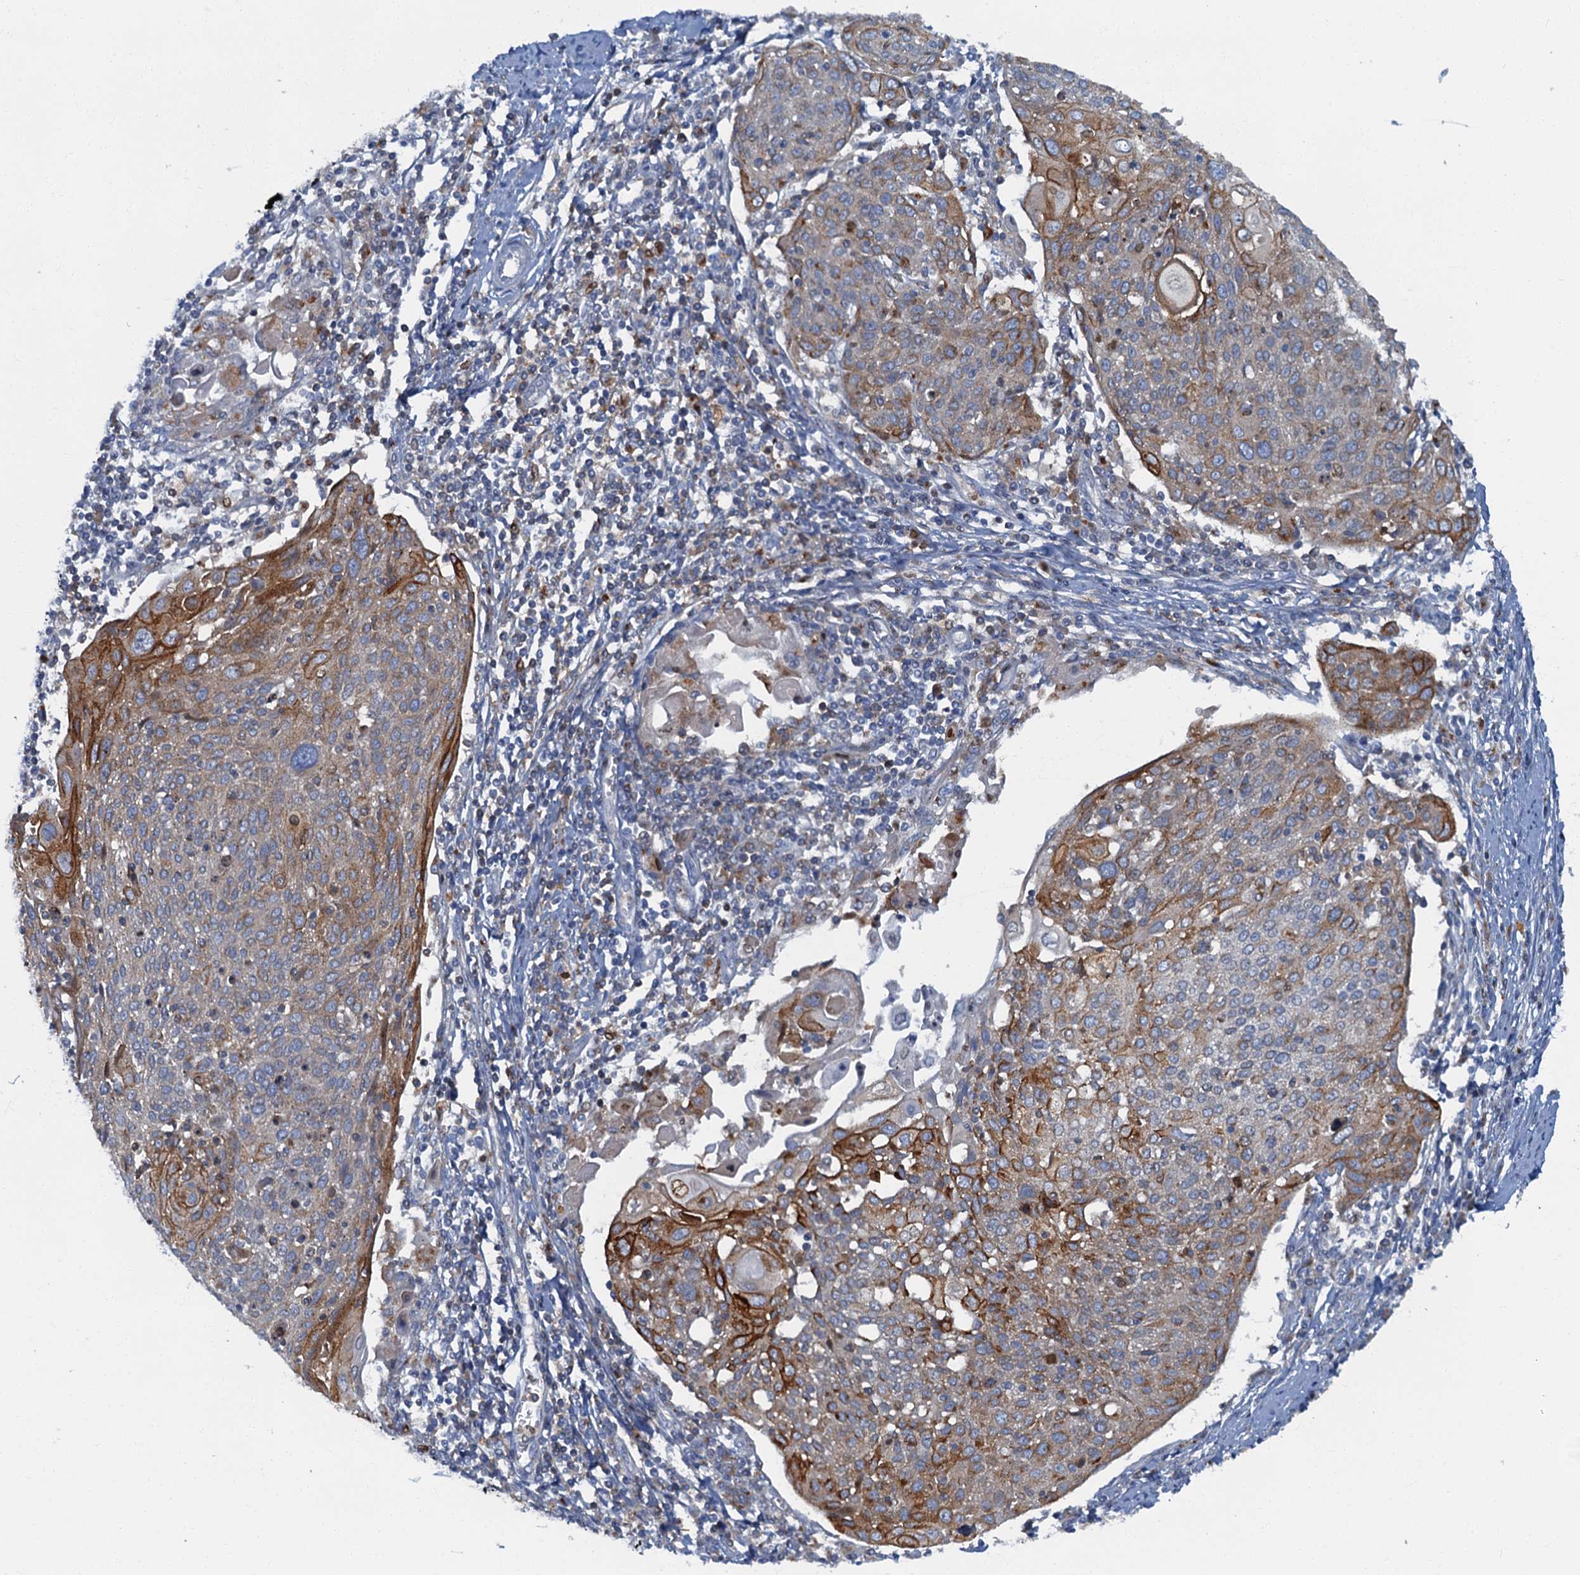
{"staining": {"intensity": "moderate", "quantity": "<25%", "location": "cytoplasmic/membranous"}, "tissue": "cervical cancer", "cell_type": "Tumor cells", "image_type": "cancer", "snomed": [{"axis": "morphology", "description": "Squamous cell carcinoma, NOS"}, {"axis": "topography", "description": "Cervix"}], "caption": "A micrograph showing moderate cytoplasmic/membranous staining in about <25% of tumor cells in squamous cell carcinoma (cervical), as visualized by brown immunohistochemical staining.", "gene": "LYPD3", "patient": {"sex": "female", "age": 67}}